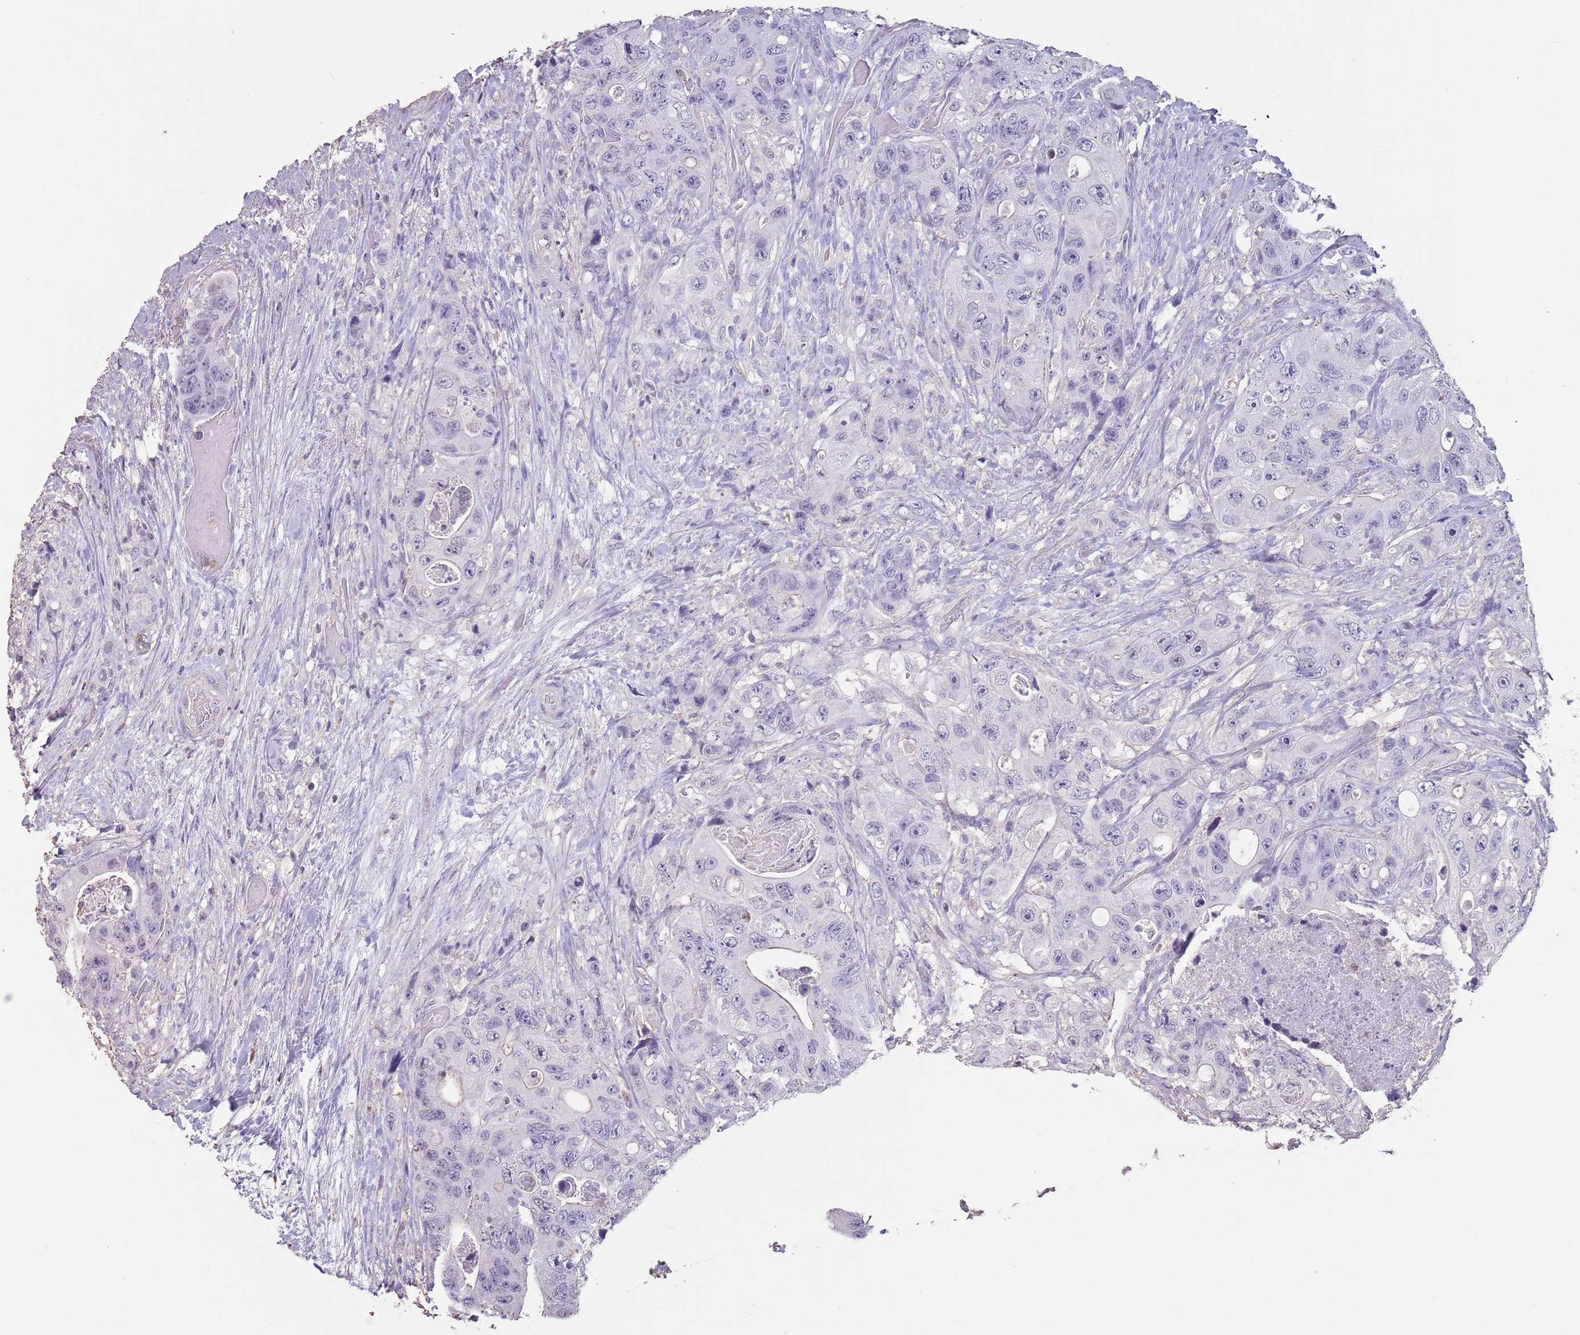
{"staining": {"intensity": "negative", "quantity": "none", "location": "none"}, "tissue": "colorectal cancer", "cell_type": "Tumor cells", "image_type": "cancer", "snomed": [{"axis": "morphology", "description": "Adenocarcinoma, NOS"}, {"axis": "topography", "description": "Colon"}], "caption": "The micrograph demonstrates no staining of tumor cells in colorectal cancer (adenocarcinoma).", "gene": "SUN5", "patient": {"sex": "female", "age": 46}}